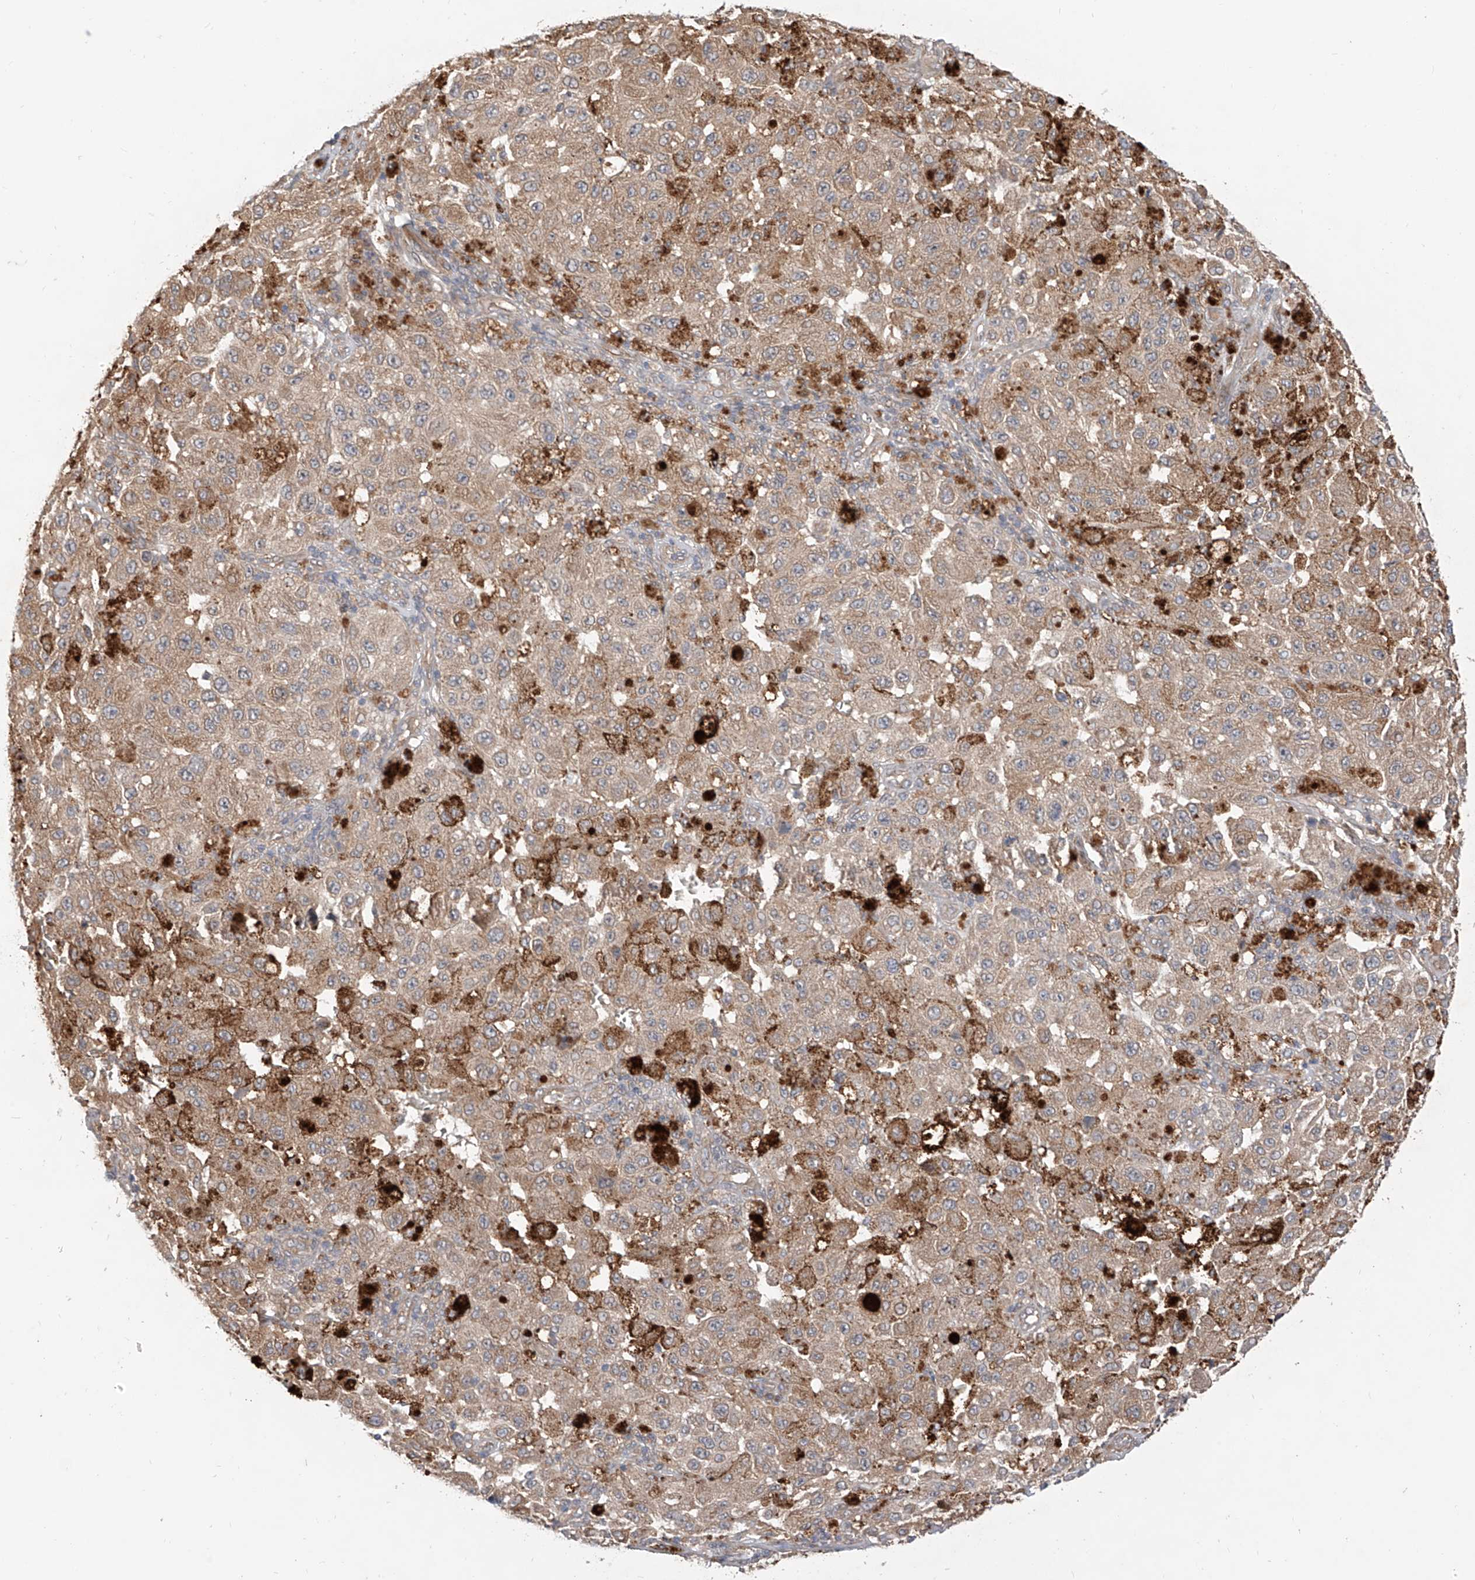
{"staining": {"intensity": "weak", "quantity": ">75%", "location": "cytoplasmic/membranous"}, "tissue": "melanoma", "cell_type": "Tumor cells", "image_type": "cancer", "snomed": [{"axis": "morphology", "description": "Malignant melanoma, NOS"}, {"axis": "topography", "description": "Skin"}], "caption": "Human melanoma stained with a brown dye exhibits weak cytoplasmic/membranous positive expression in about >75% of tumor cells.", "gene": "MTUS2", "patient": {"sex": "female", "age": 64}}